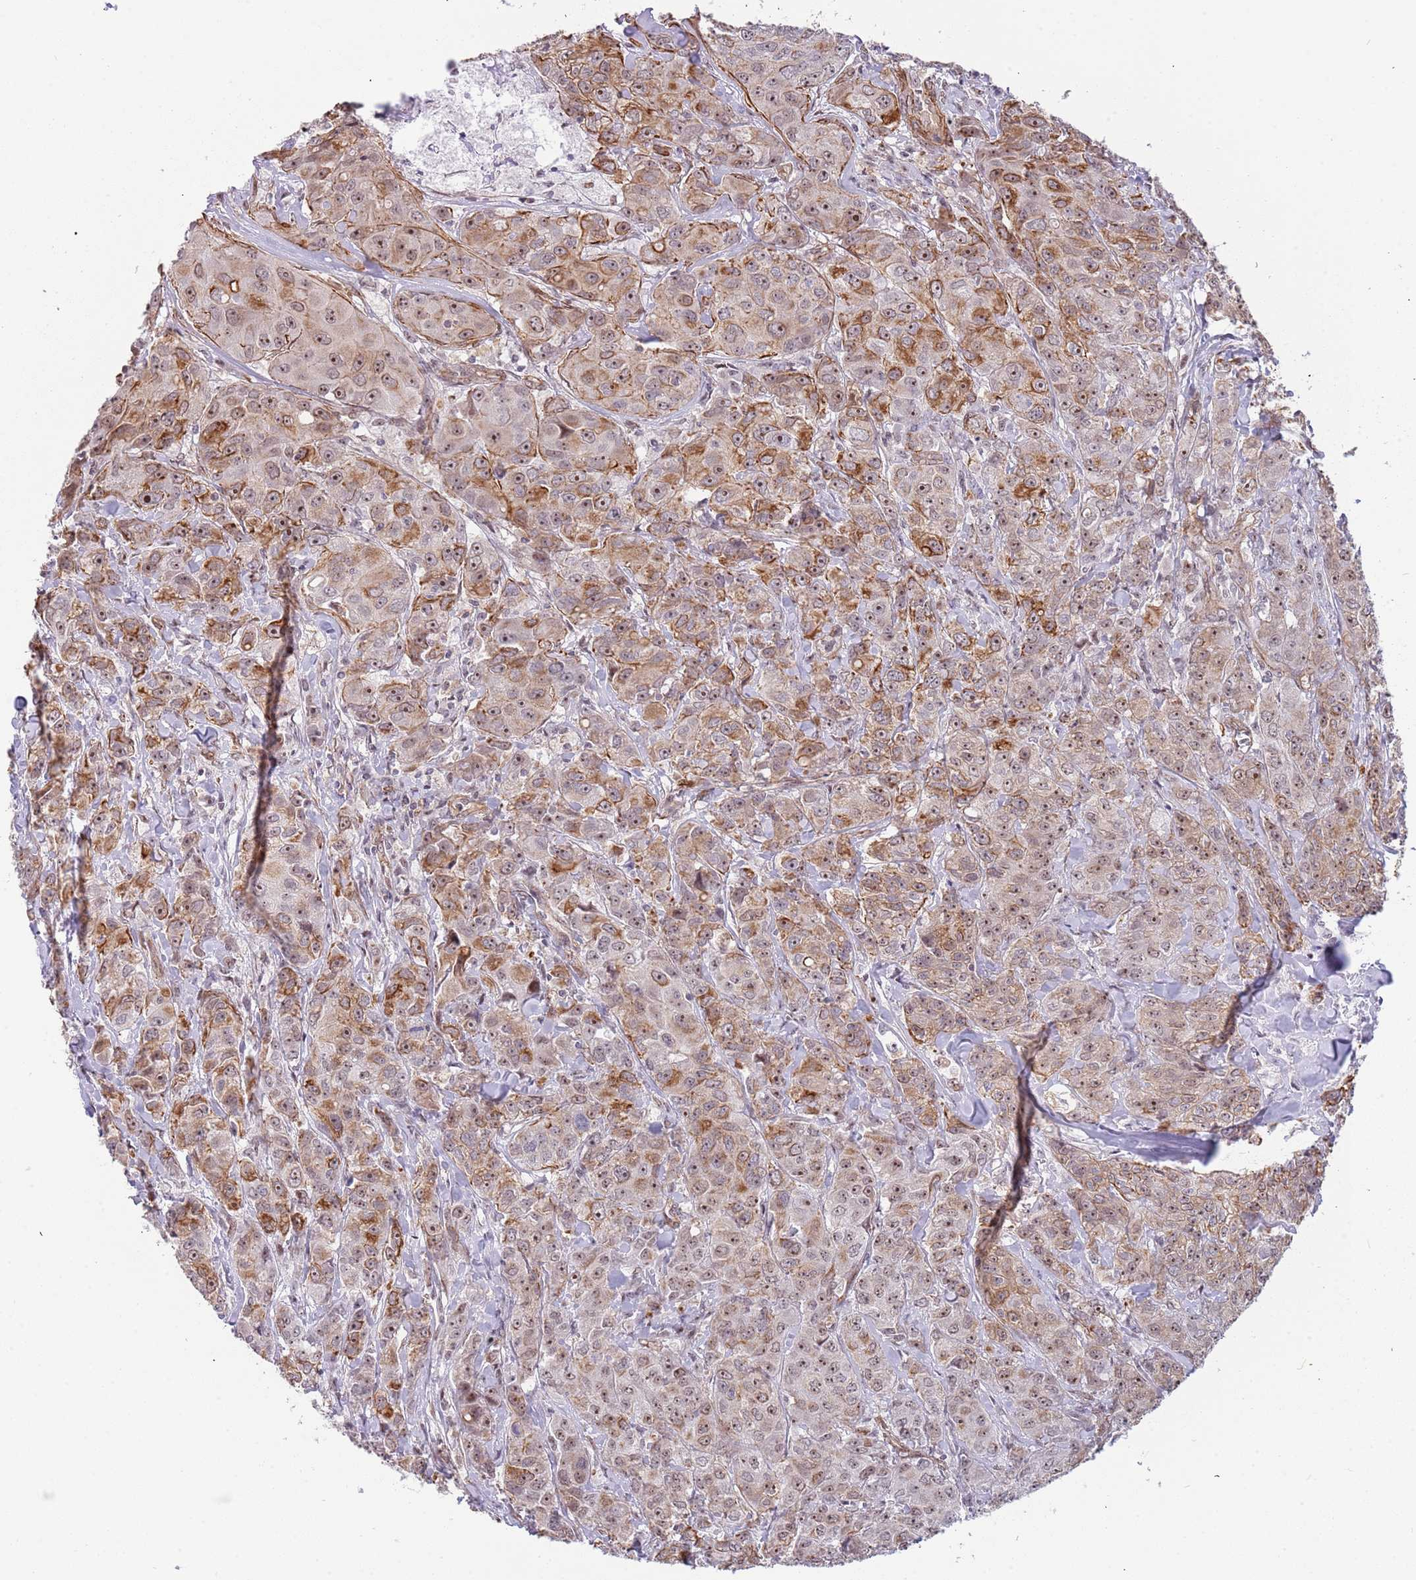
{"staining": {"intensity": "moderate", "quantity": ">75%", "location": "cytoplasmic/membranous,nuclear"}, "tissue": "breast cancer", "cell_type": "Tumor cells", "image_type": "cancer", "snomed": [{"axis": "morphology", "description": "Duct carcinoma"}, {"axis": "topography", "description": "Breast"}], "caption": "Immunohistochemistry (DAB (3,3'-diaminobenzidine)) staining of breast invasive ductal carcinoma displays moderate cytoplasmic/membranous and nuclear protein expression in approximately >75% of tumor cells.", "gene": "LRMDA", "patient": {"sex": "female", "age": 43}}